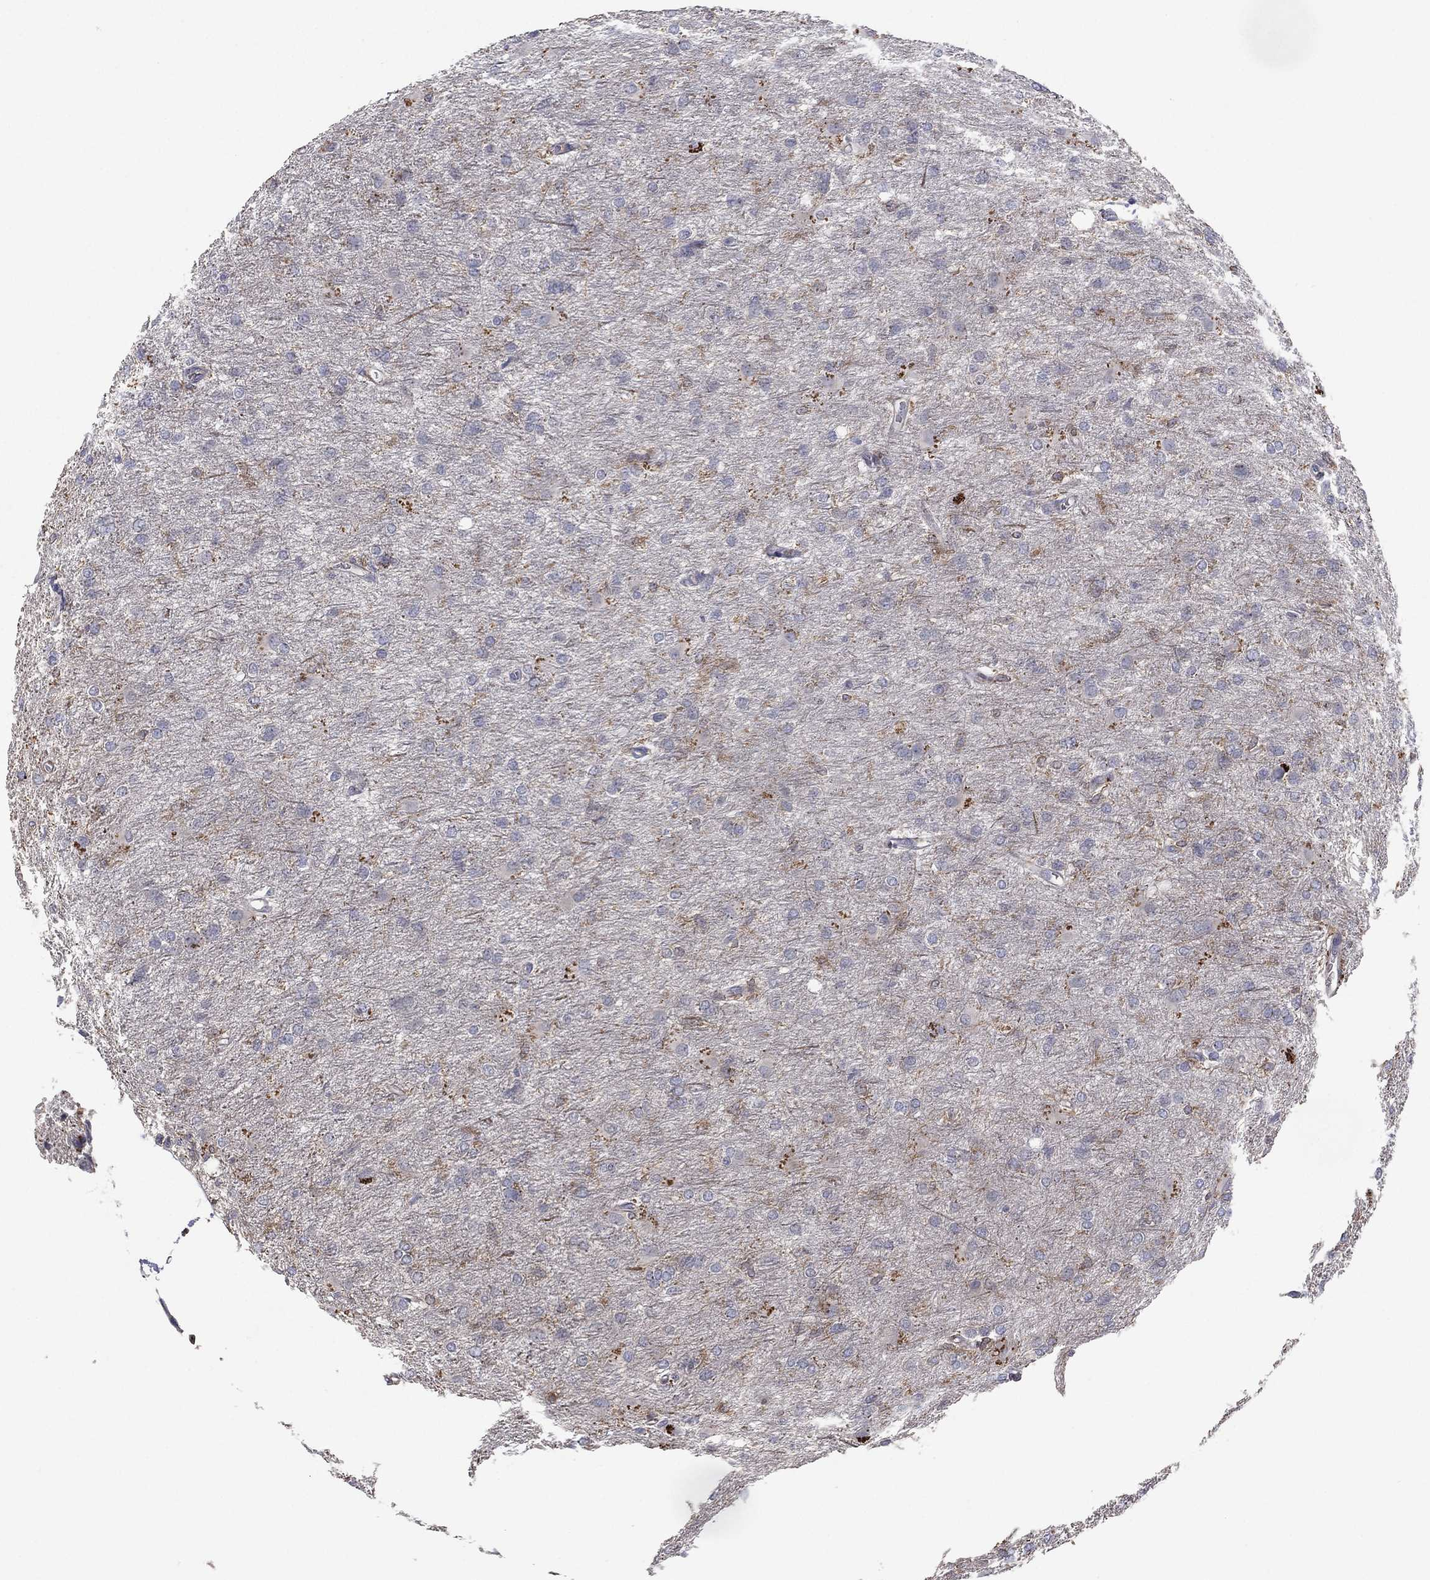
{"staining": {"intensity": "negative", "quantity": "none", "location": "none"}, "tissue": "glioma", "cell_type": "Tumor cells", "image_type": "cancer", "snomed": [{"axis": "morphology", "description": "Glioma, malignant, High grade"}, {"axis": "topography", "description": "Brain"}], "caption": "This is an immunohistochemistry photomicrograph of human high-grade glioma (malignant). There is no staining in tumor cells.", "gene": "DOCK8", "patient": {"sex": "male", "age": 68}}